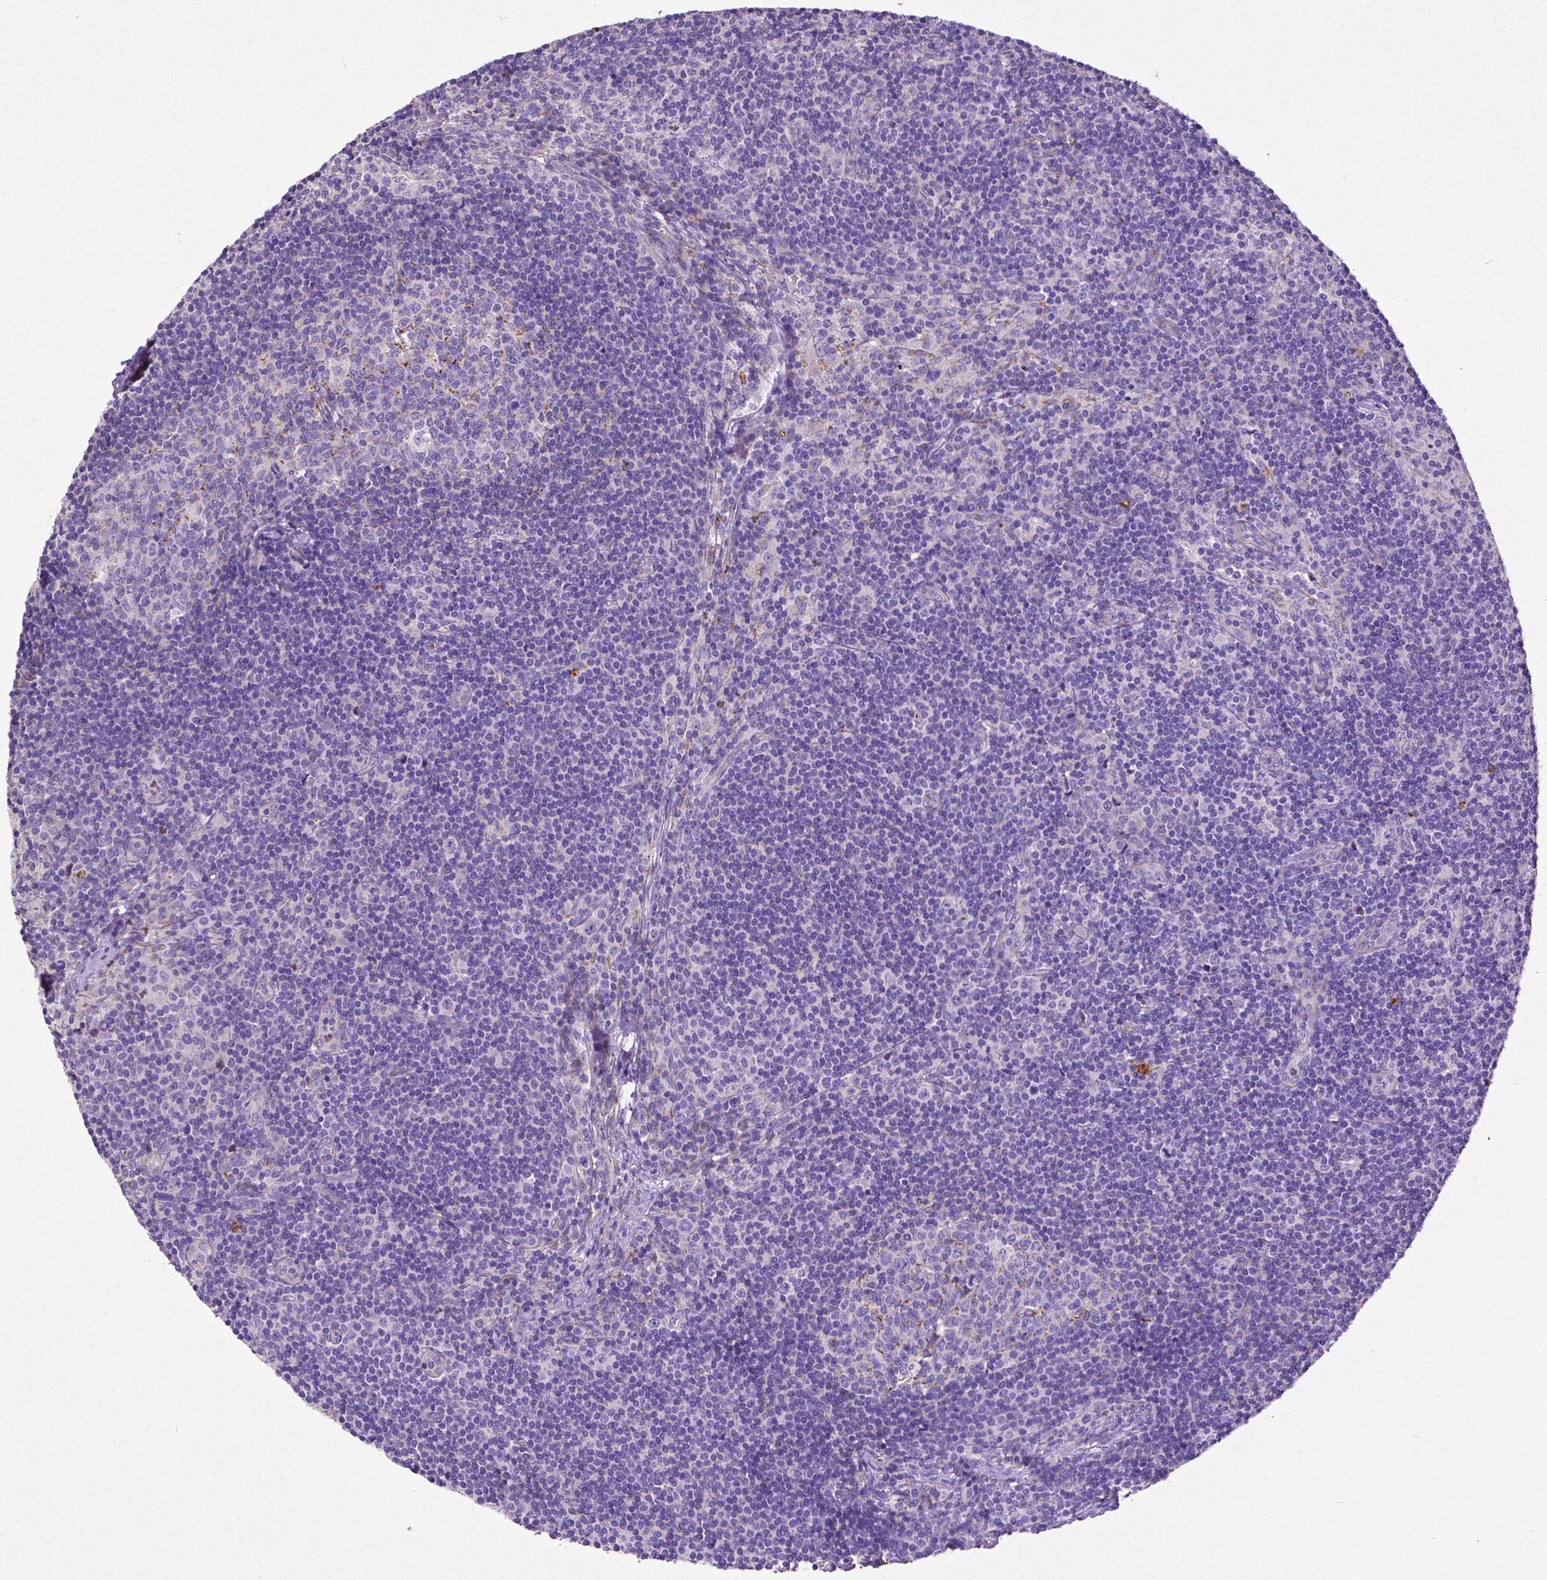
{"staining": {"intensity": "moderate", "quantity": "<25%", "location": "cytoplasmic/membranous"}, "tissue": "lymph node", "cell_type": "Germinal center cells", "image_type": "normal", "snomed": [{"axis": "morphology", "description": "Normal tissue, NOS"}, {"axis": "topography", "description": "Lymph node"}], "caption": "Immunohistochemistry image of normal lymph node: lymph node stained using IHC displays low levels of moderate protein expression localized specifically in the cytoplasmic/membranous of germinal center cells, appearing as a cytoplasmic/membranous brown color.", "gene": "THEGL", "patient": {"sex": "female", "age": 41}}